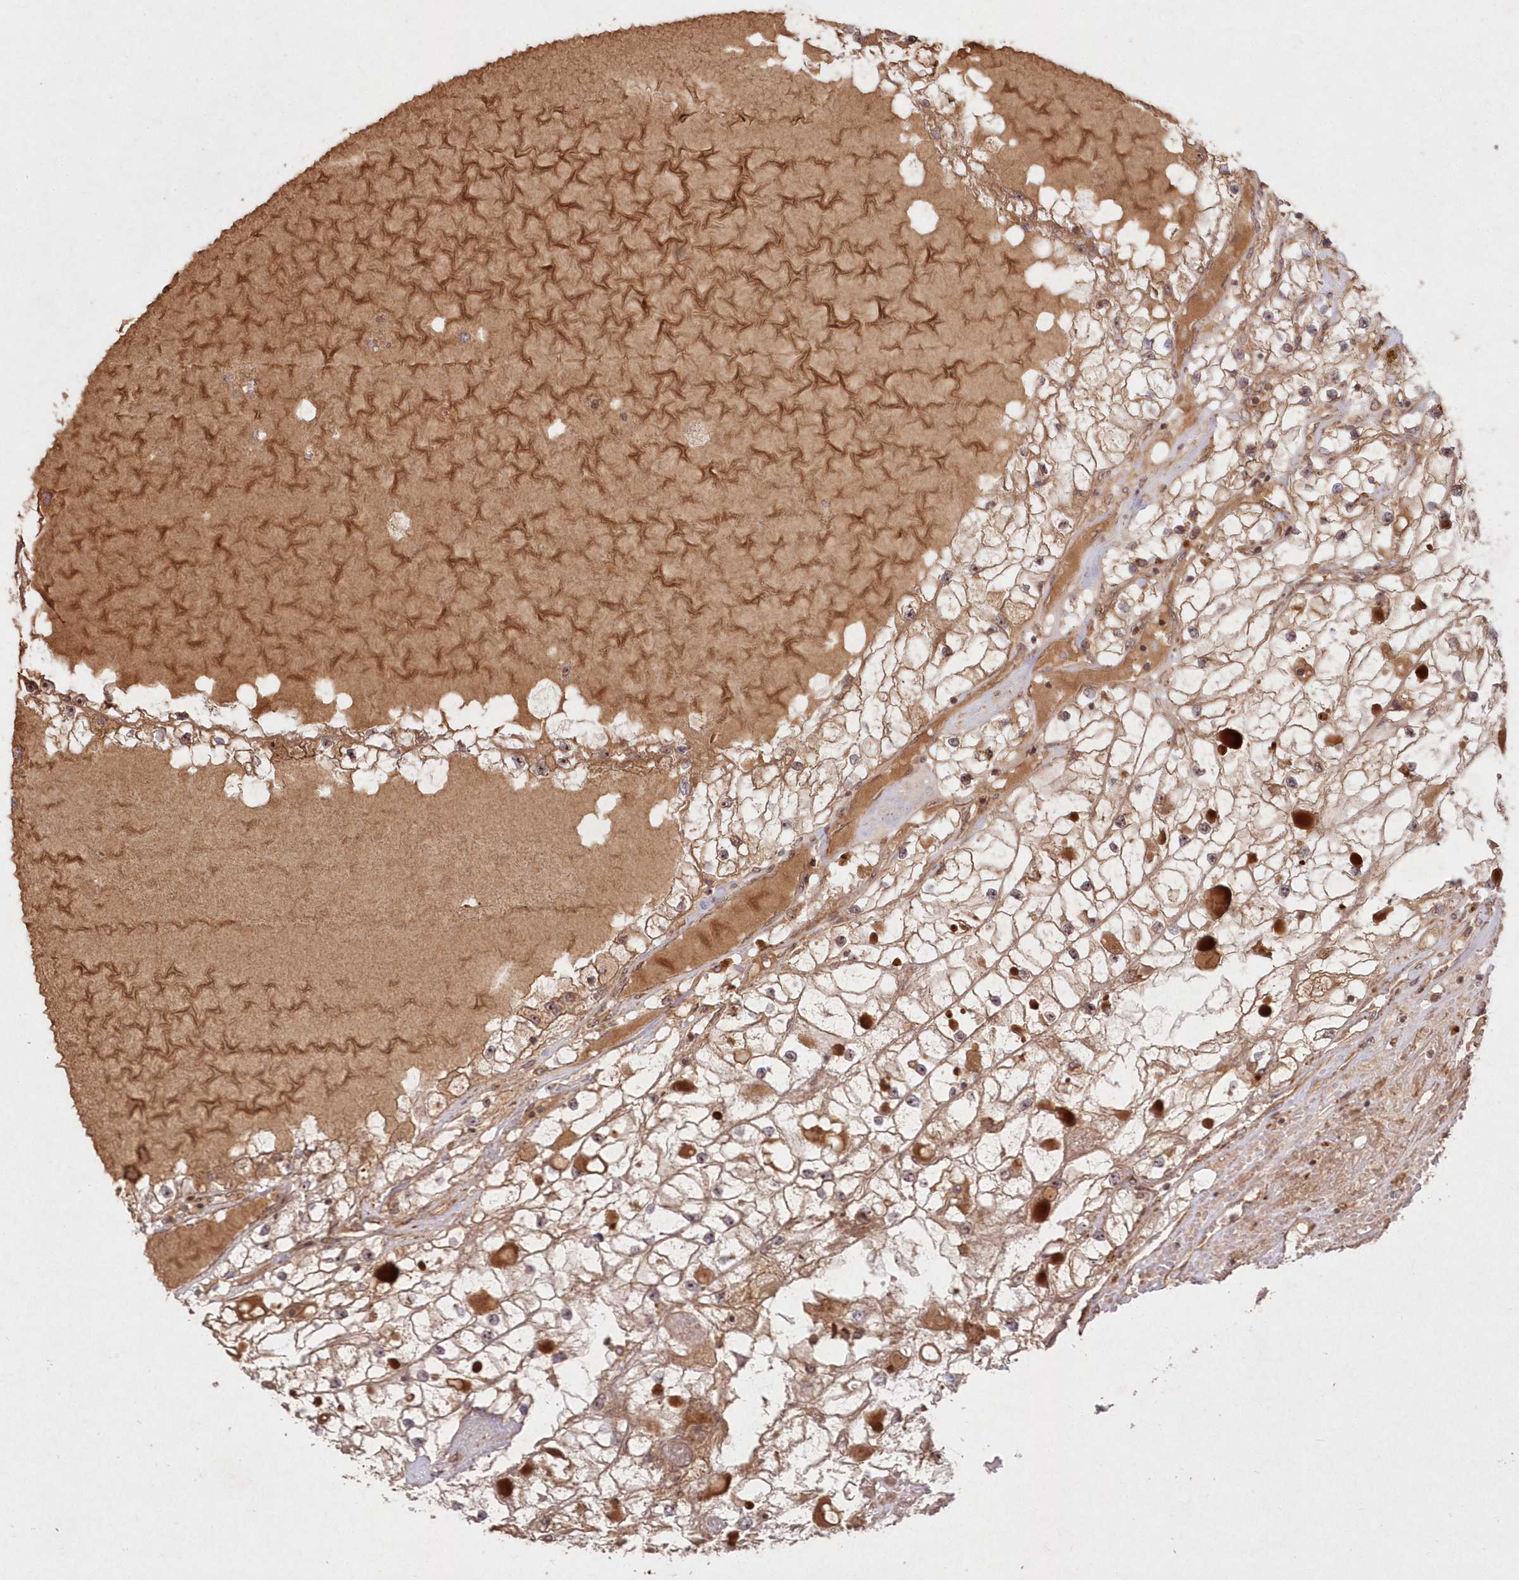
{"staining": {"intensity": "weak", "quantity": "25%-75%", "location": "cytoplasmic/membranous"}, "tissue": "renal cancer", "cell_type": "Tumor cells", "image_type": "cancer", "snomed": [{"axis": "morphology", "description": "Adenocarcinoma, NOS"}, {"axis": "topography", "description": "Kidney"}], "caption": "IHC image of neoplastic tissue: renal cancer (adenocarcinoma) stained using IHC shows low levels of weak protein expression localized specifically in the cytoplasmic/membranous of tumor cells, appearing as a cytoplasmic/membranous brown color.", "gene": "SERINC1", "patient": {"sex": "male", "age": 68}}